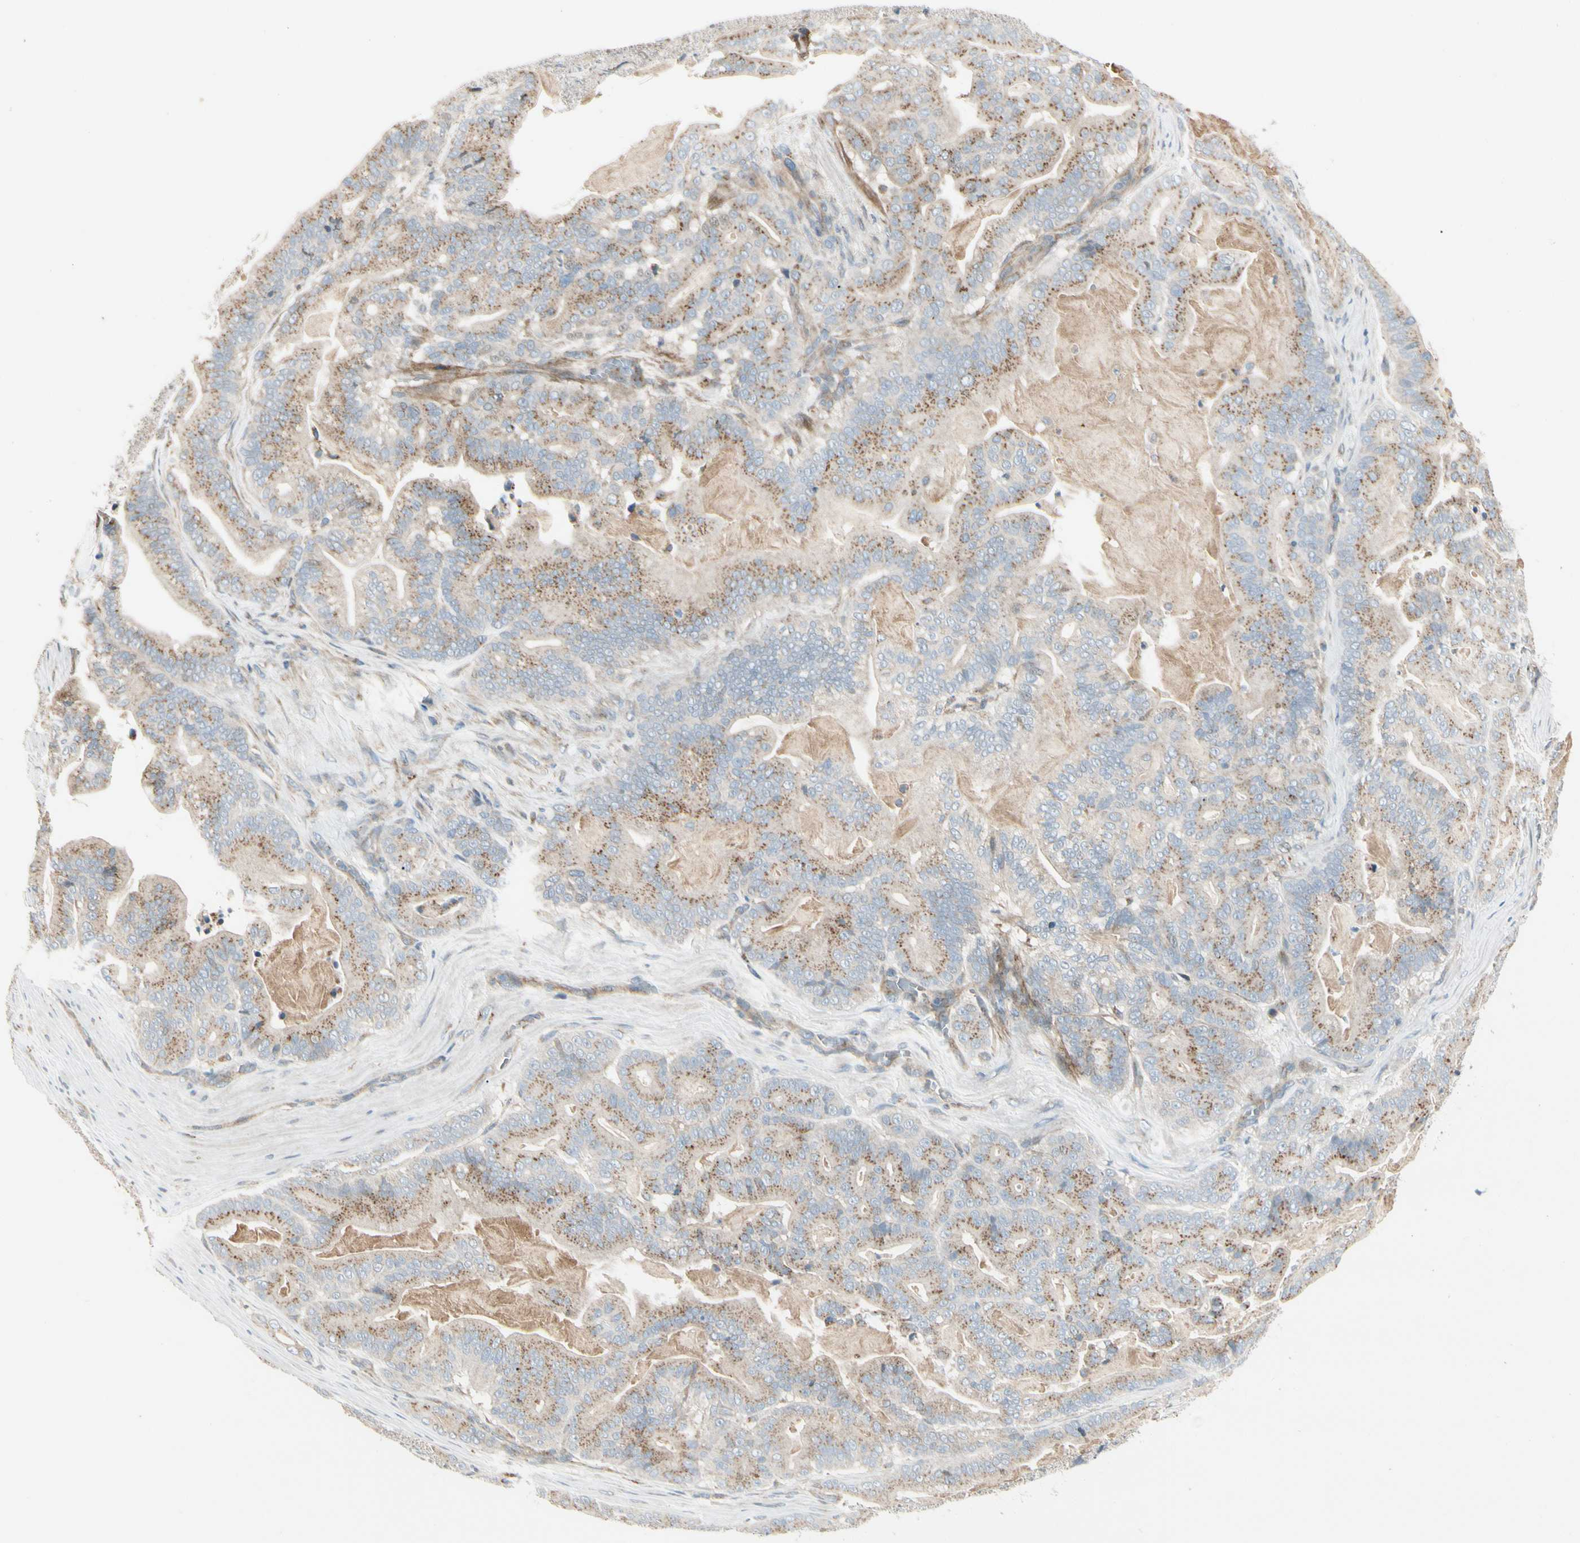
{"staining": {"intensity": "moderate", "quantity": "25%-75%", "location": "cytoplasmic/membranous"}, "tissue": "pancreatic cancer", "cell_type": "Tumor cells", "image_type": "cancer", "snomed": [{"axis": "morphology", "description": "Adenocarcinoma, NOS"}, {"axis": "topography", "description": "Pancreas"}], "caption": "Immunohistochemical staining of pancreatic adenocarcinoma shows medium levels of moderate cytoplasmic/membranous protein expression in about 25%-75% of tumor cells.", "gene": "ABCA3", "patient": {"sex": "male", "age": 63}}